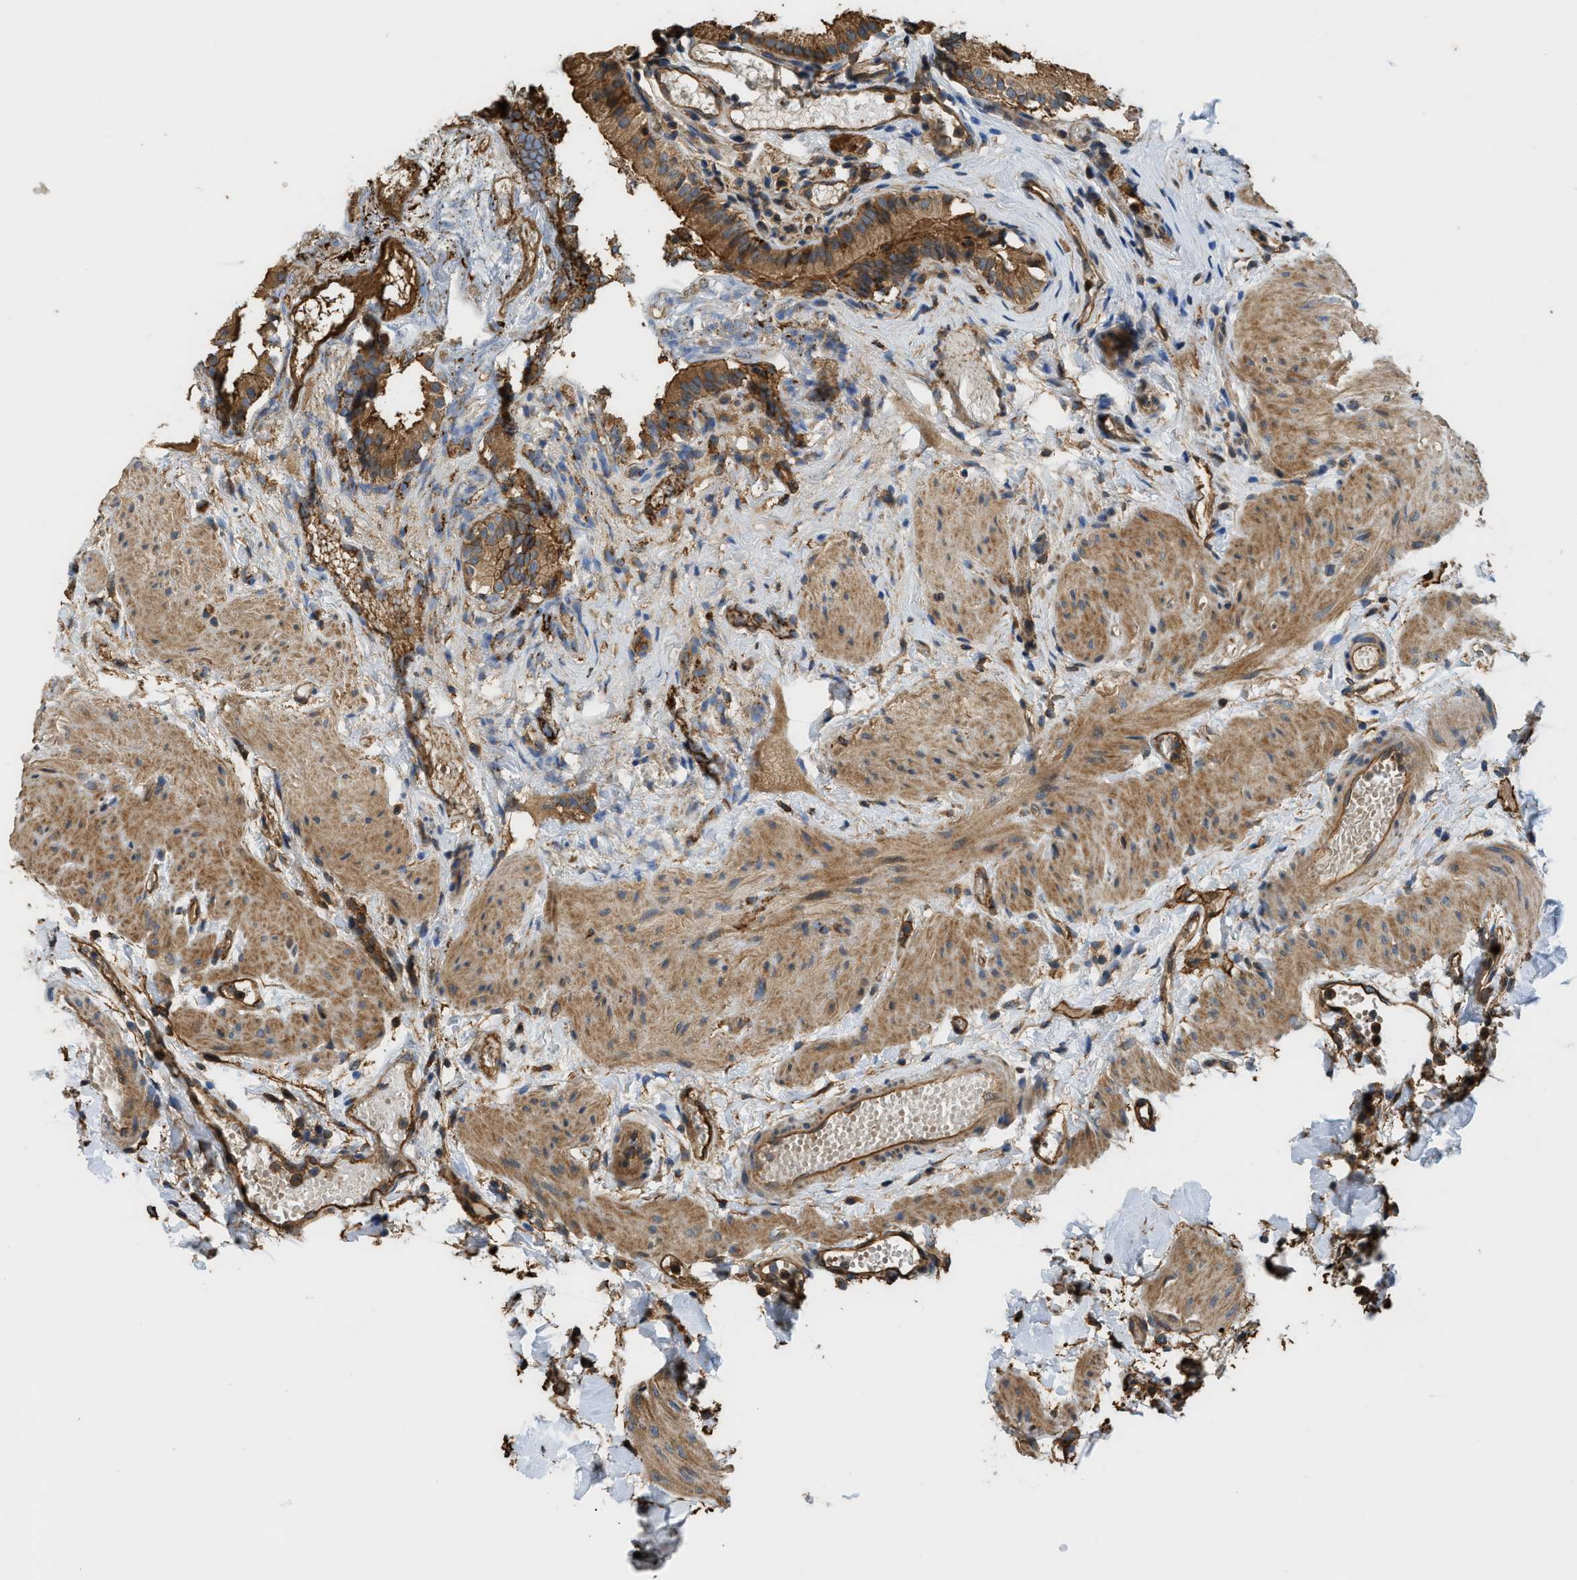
{"staining": {"intensity": "strong", "quantity": ">75%", "location": "cytoplasmic/membranous"}, "tissue": "gallbladder", "cell_type": "Glandular cells", "image_type": "normal", "snomed": [{"axis": "morphology", "description": "Normal tissue, NOS"}, {"axis": "topography", "description": "Gallbladder"}], "caption": "Immunohistochemical staining of unremarkable human gallbladder demonstrates strong cytoplasmic/membranous protein positivity in approximately >75% of glandular cells.", "gene": "DDHD2", "patient": {"sex": "female", "age": 26}}